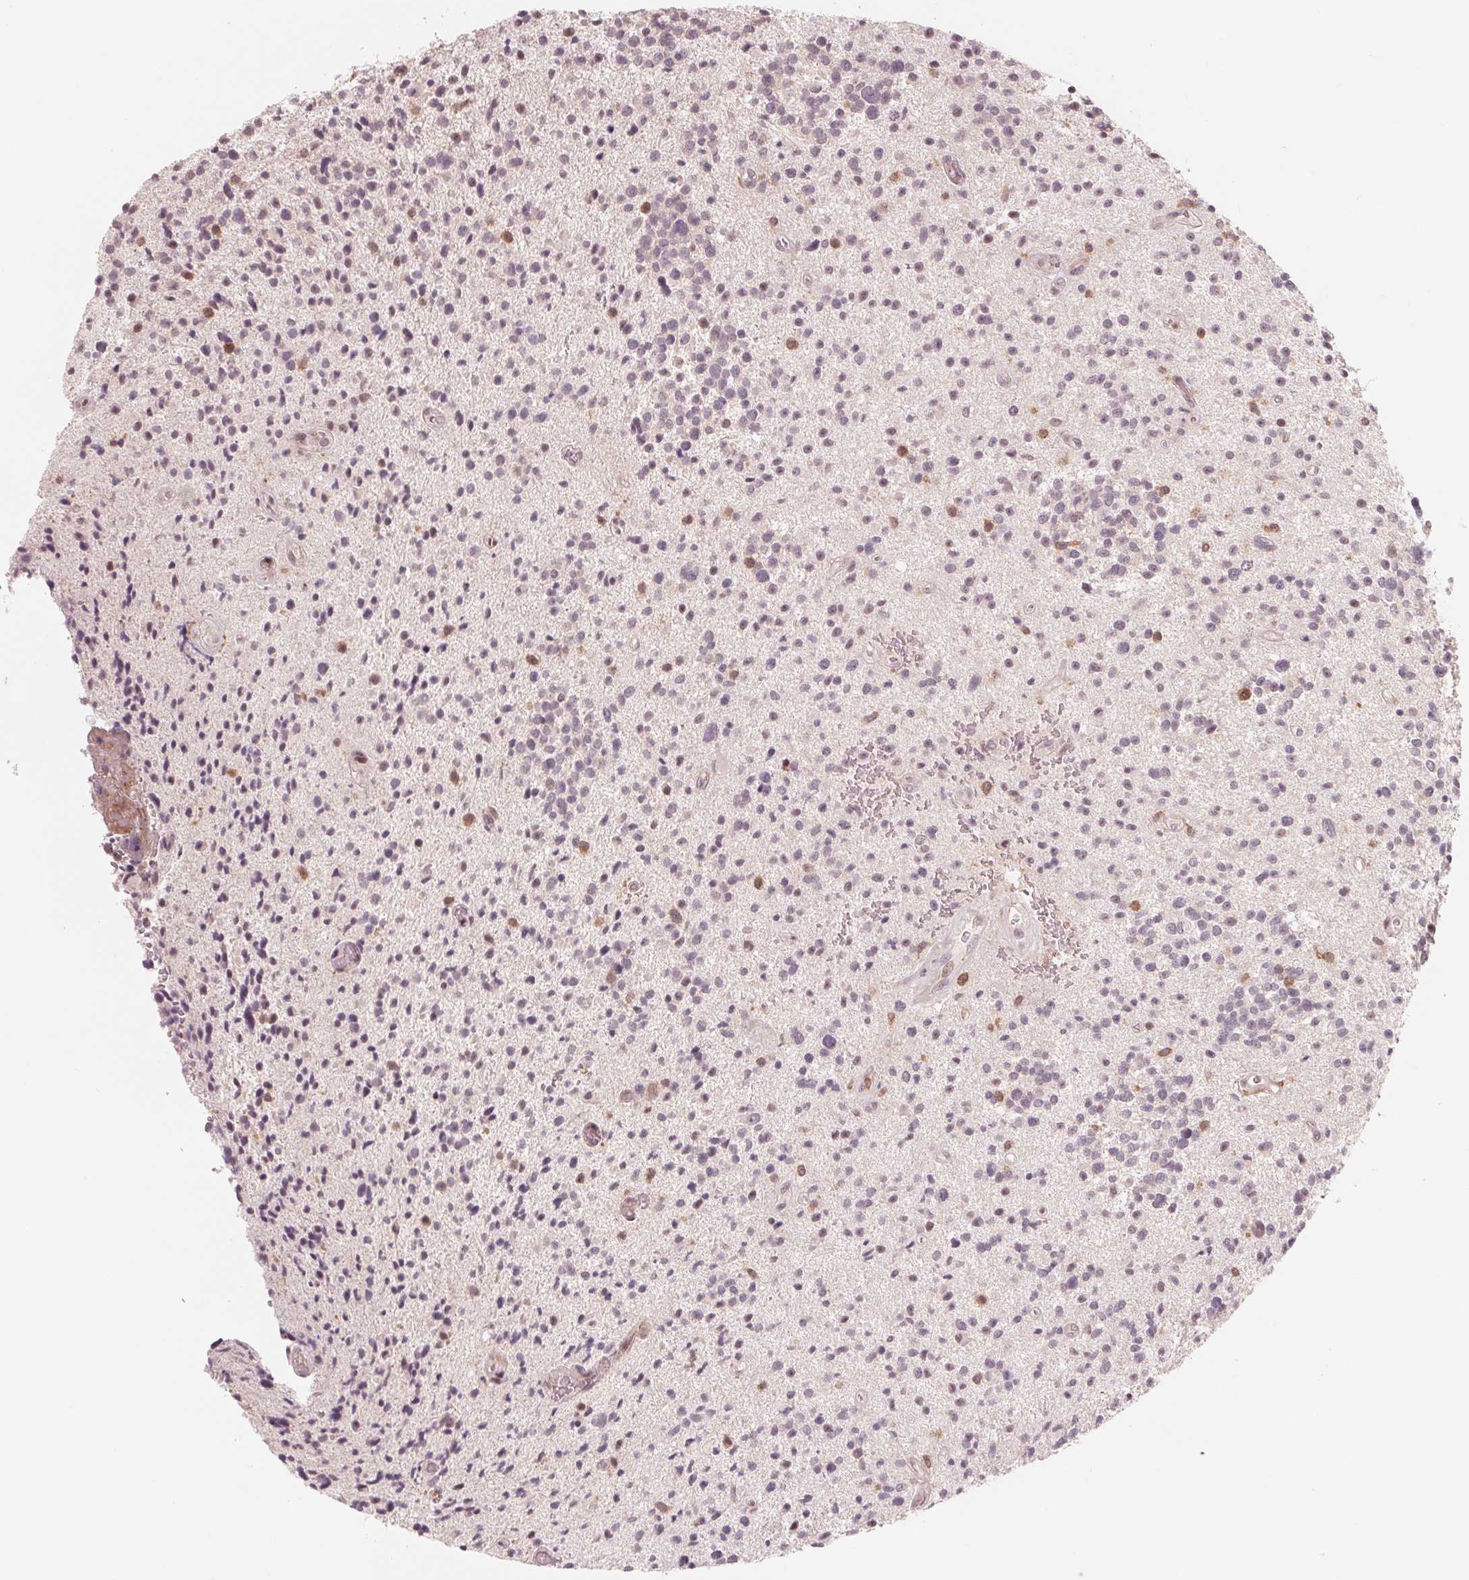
{"staining": {"intensity": "negative", "quantity": "none", "location": "none"}, "tissue": "glioma", "cell_type": "Tumor cells", "image_type": "cancer", "snomed": [{"axis": "morphology", "description": "Glioma, malignant, High grade"}, {"axis": "topography", "description": "Brain"}], "caption": "An image of glioma stained for a protein reveals no brown staining in tumor cells.", "gene": "IL9R", "patient": {"sex": "male", "age": 29}}